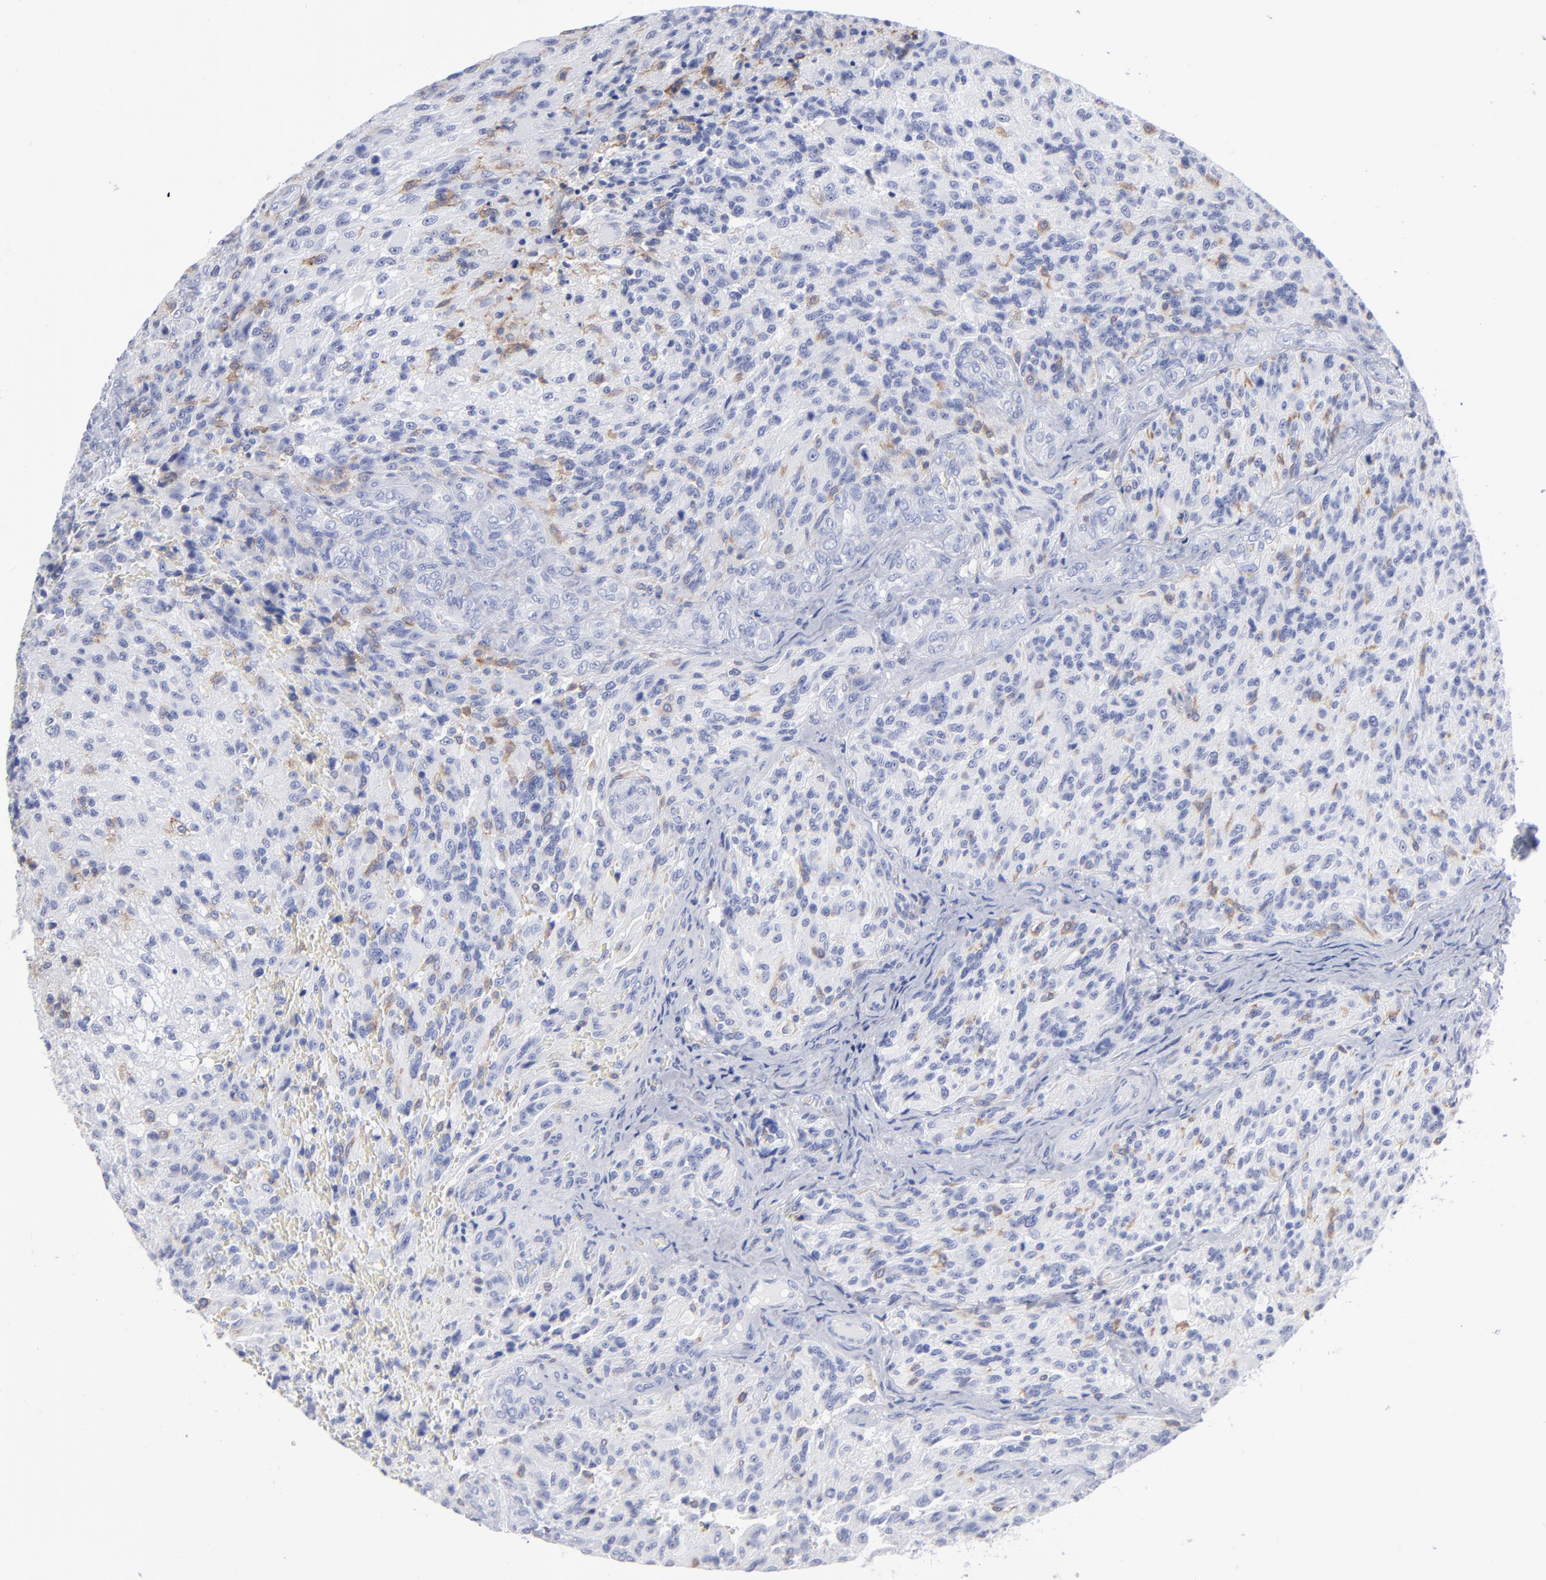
{"staining": {"intensity": "negative", "quantity": "none", "location": "none"}, "tissue": "glioma", "cell_type": "Tumor cells", "image_type": "cancer", "snomed": [{"axis": "morphology", "description": "Normal tissue, NOS"}, {"axis": "morphology", "description": "Glioma, malignant, High grade"}, {"axis": "topography", "description": "Cerebral cortex"}], "caption": "IHC image of neoplastic tissue: human glioma stained with DAB exhibits no significant protein positivity in tumor cells.", "gene": "LAT2", "patient": {"sex": "male", "age": 56}}